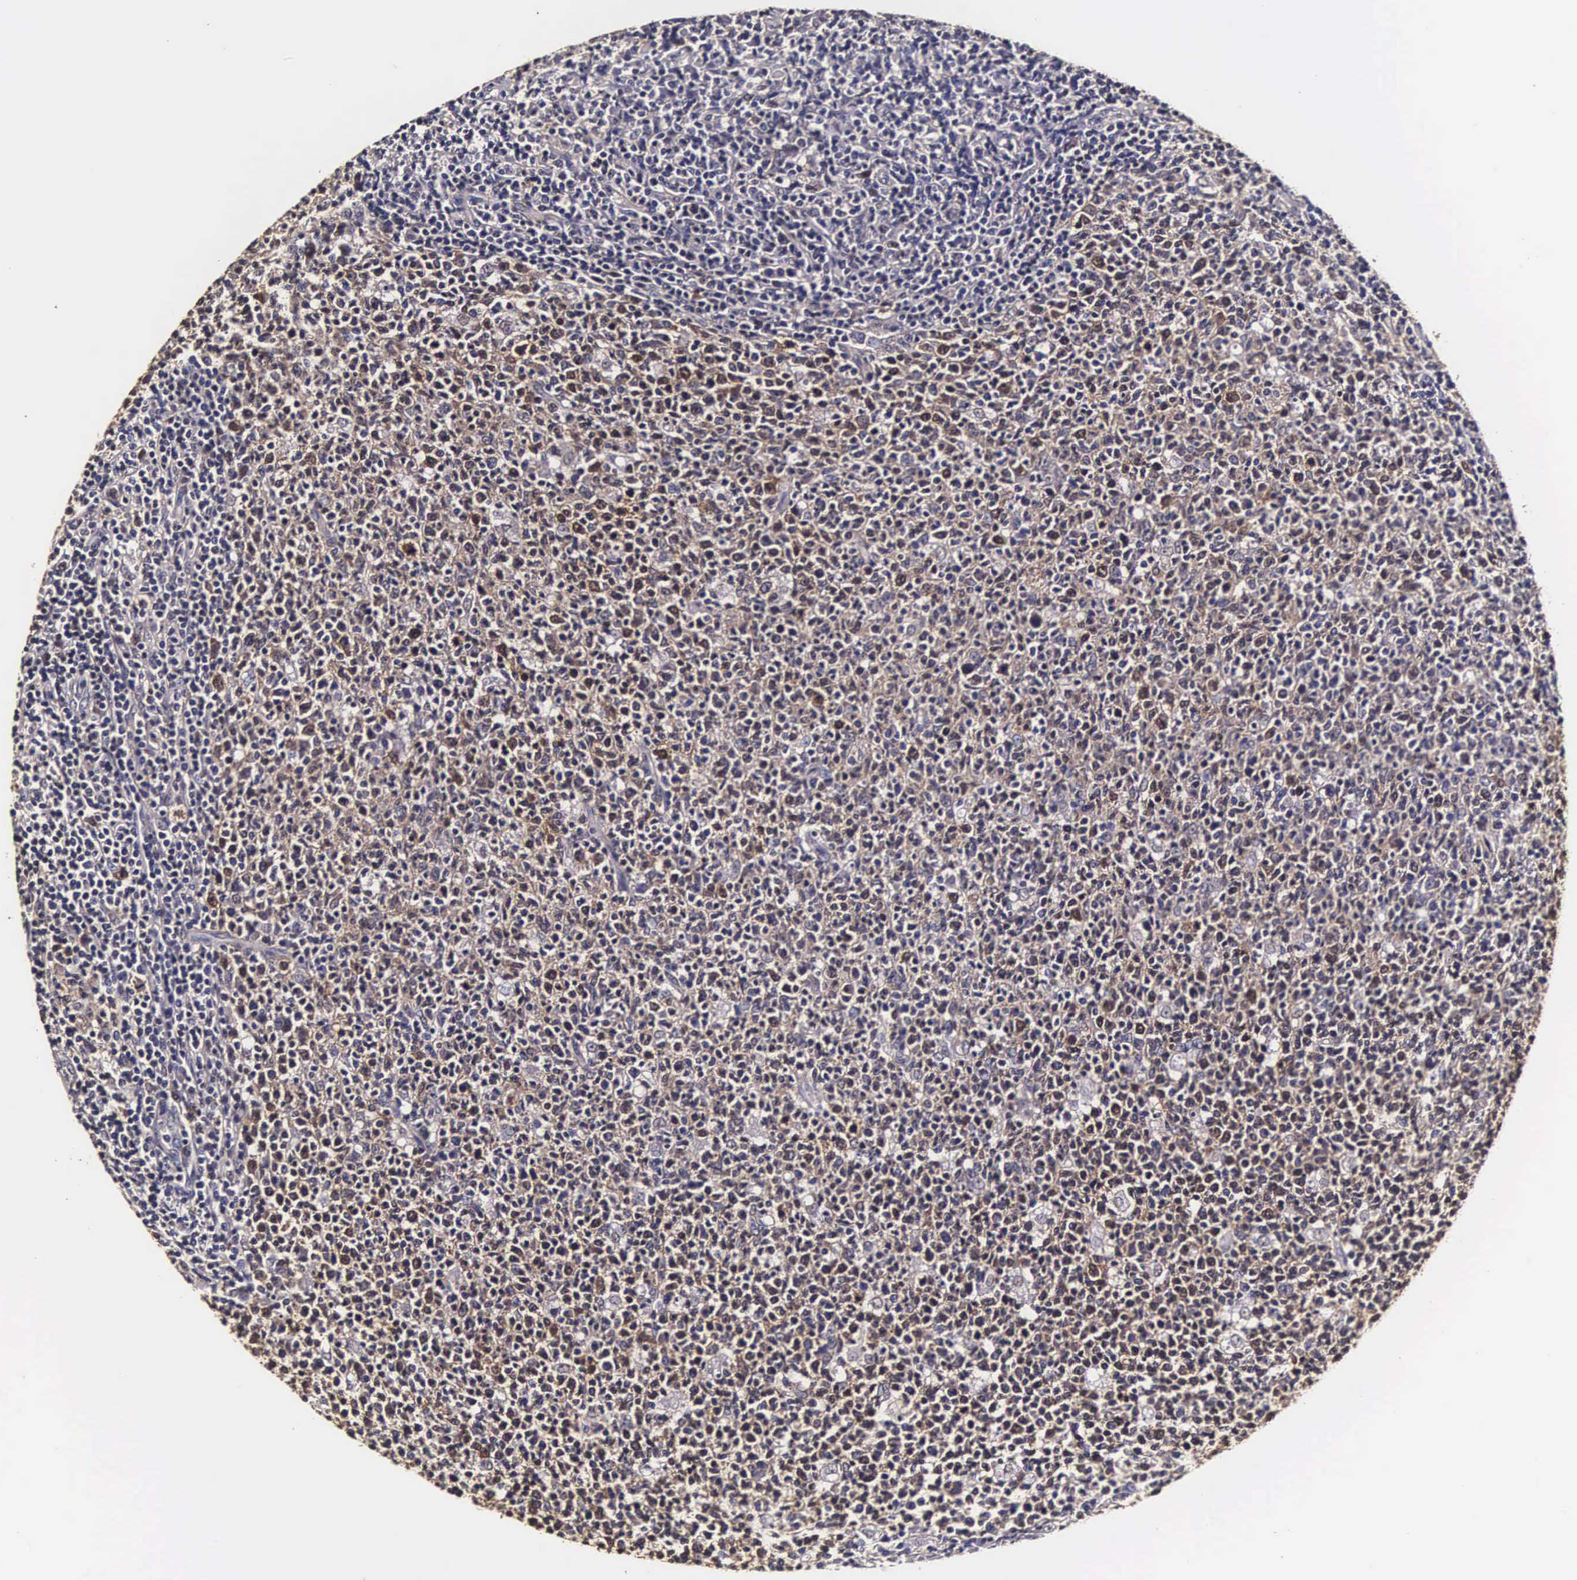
{"staining": {"intensity": "weak", "quantity": ">75%", "location": "cytoplasmic/membranous,nuclear"}, "tissue": "tonsil", "cell_type": "Germinal center cells", "image_type": "normal", "snomed": [{"axis": "morphology", "description": "Normal tissue, NOS"}, {"axis": "topography", "description": "Tonsil"}], "caption": "Protein staining displays weak cytoplasmic/membranous,nuclear staining in about >75% of germinal center cells in unremarkable tonsil.", "gene": "TECPR2", "patient": {"sex": "male", "age": 6}}